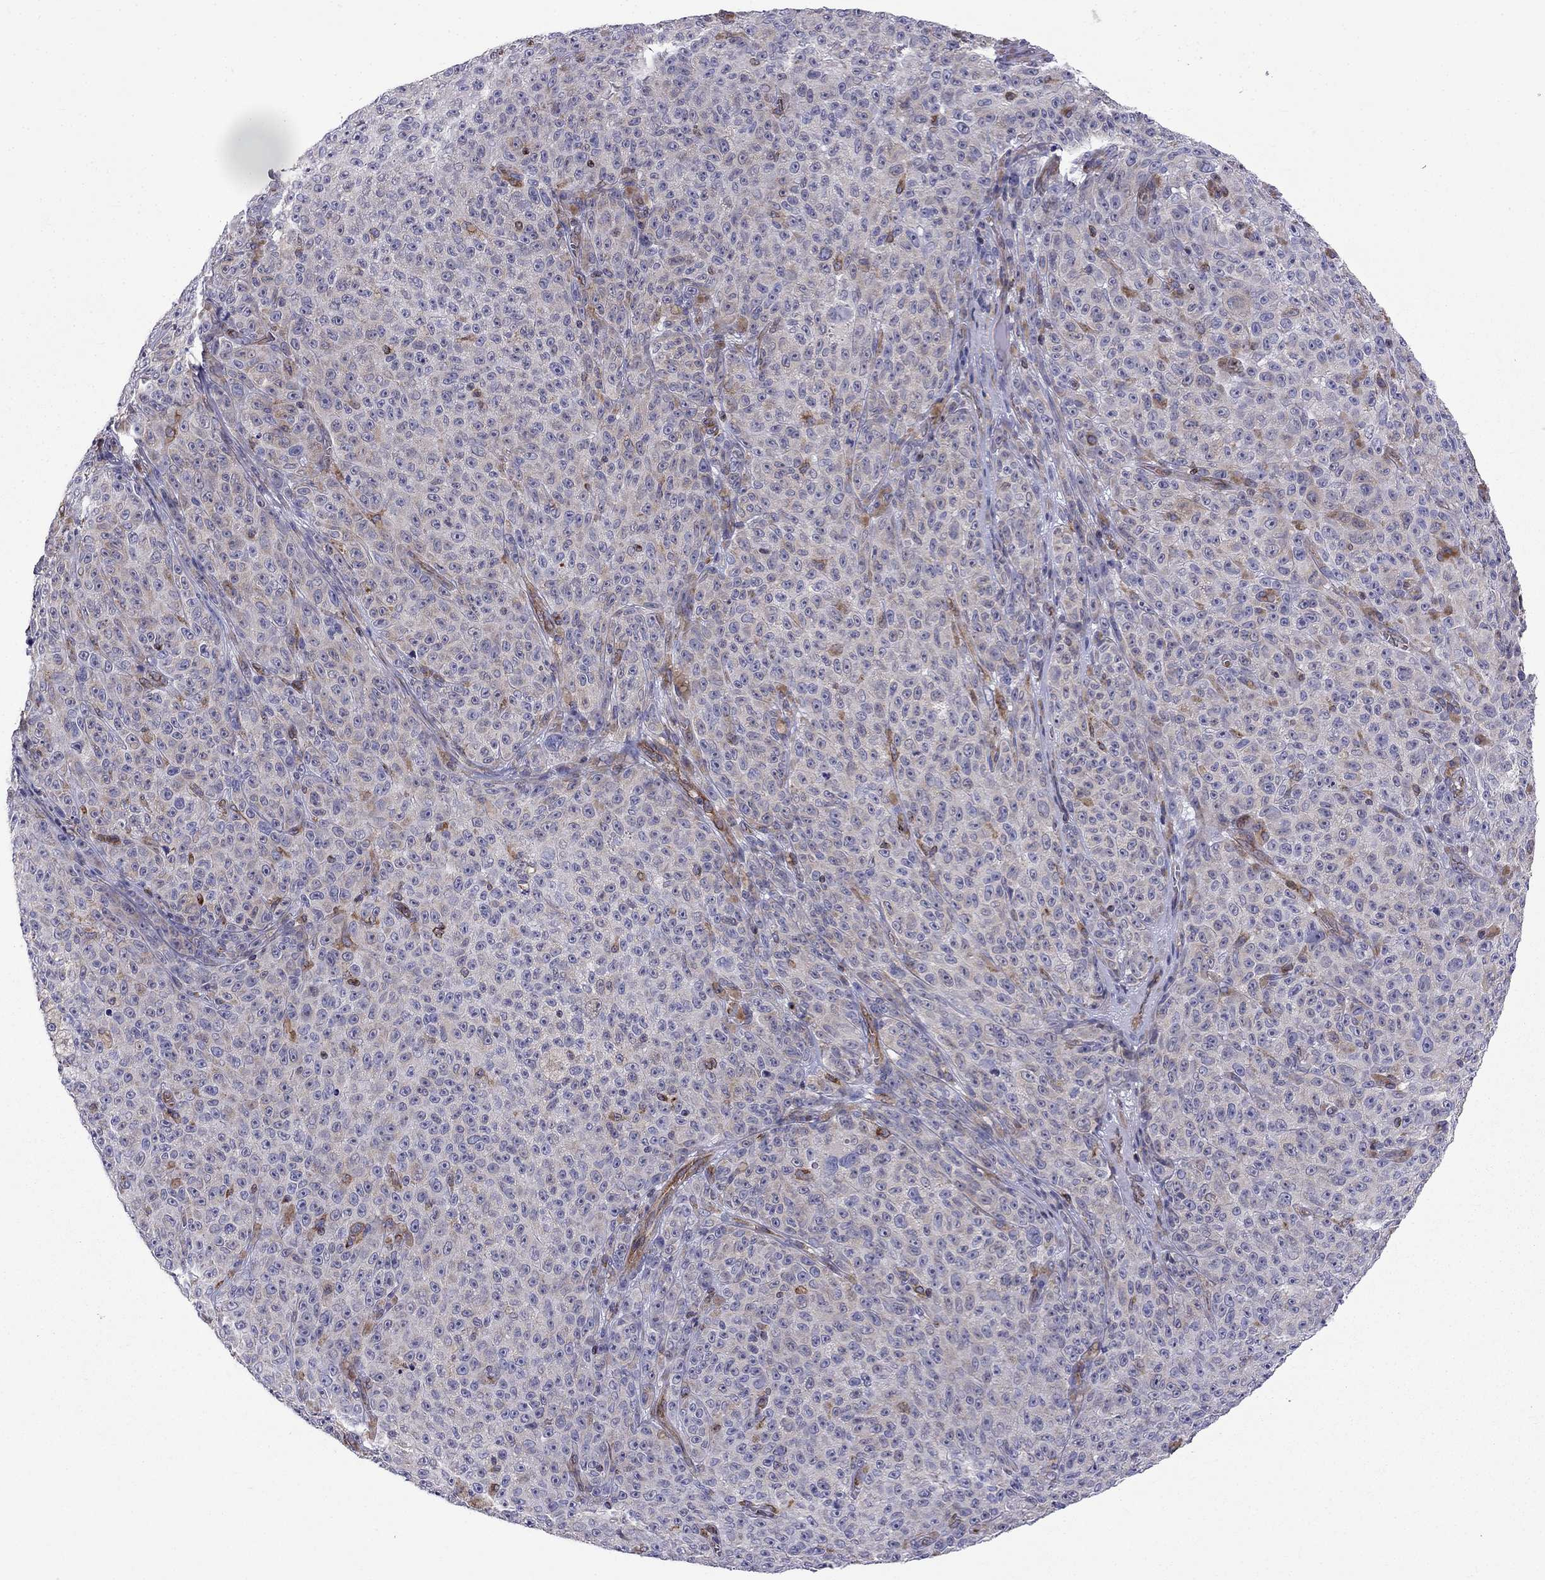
{"staining": {"intensity": "weak", "quantity": "<25%", "location": "cytoplasmic/membranous"}, "tissue": "melanoma", "cell_type": "Tumor cells", "image_type": "cancer", "snomed": [{"axis": "morphology", "description": "Malignant melanoma, NOS"}, {"axis": "topography", "description": "Skin"}], "caption": "DAB immunohistochemical staining of human melanoma exhibits no significant positivity in tumor cells.", "gene": "GNAL", "patient": {"sex": "female", "age": 82}}